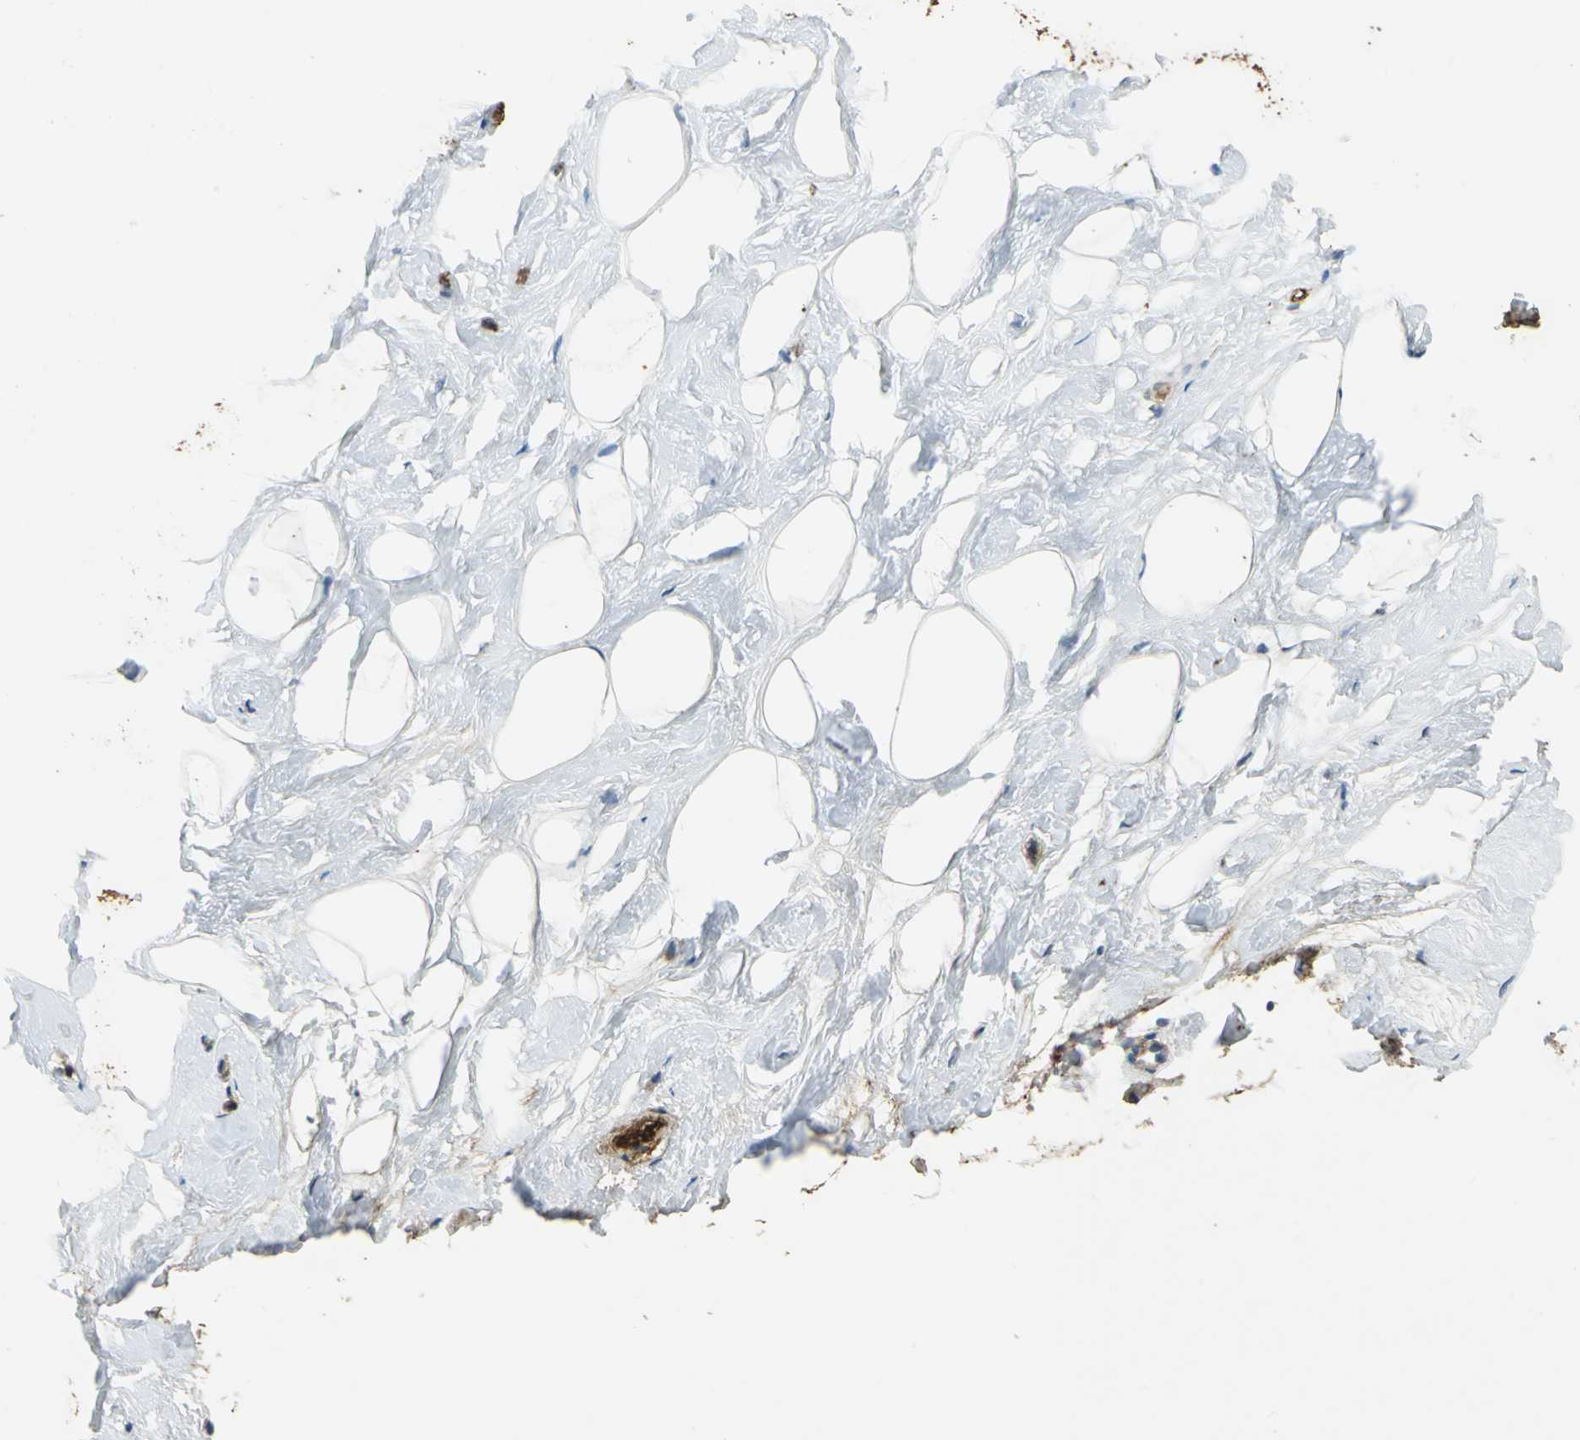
{"staining": {"intensity": "strong", "quantity": "25%-75%", "location": "cytoplasmic/membranous"}, "tissue": "breast", "cell_type": "Adipocytes", "image_type": "normal", "snomed": [{"axis": "morphology", "description": "Normal tissue, NOS"}, {"axis": "topography", "description": "Breast"}], "caption": "A histopathology image of breast stained for a protein shows strong cytoplasmic/membranous brown staining in adipocytes. (DAB (3,3'-diaminobenzidine) IHC, brown staining for protein, blue staining for nuclei).", "gene": "DDAH1", "patient": {"sex": "female", "age": 23}}